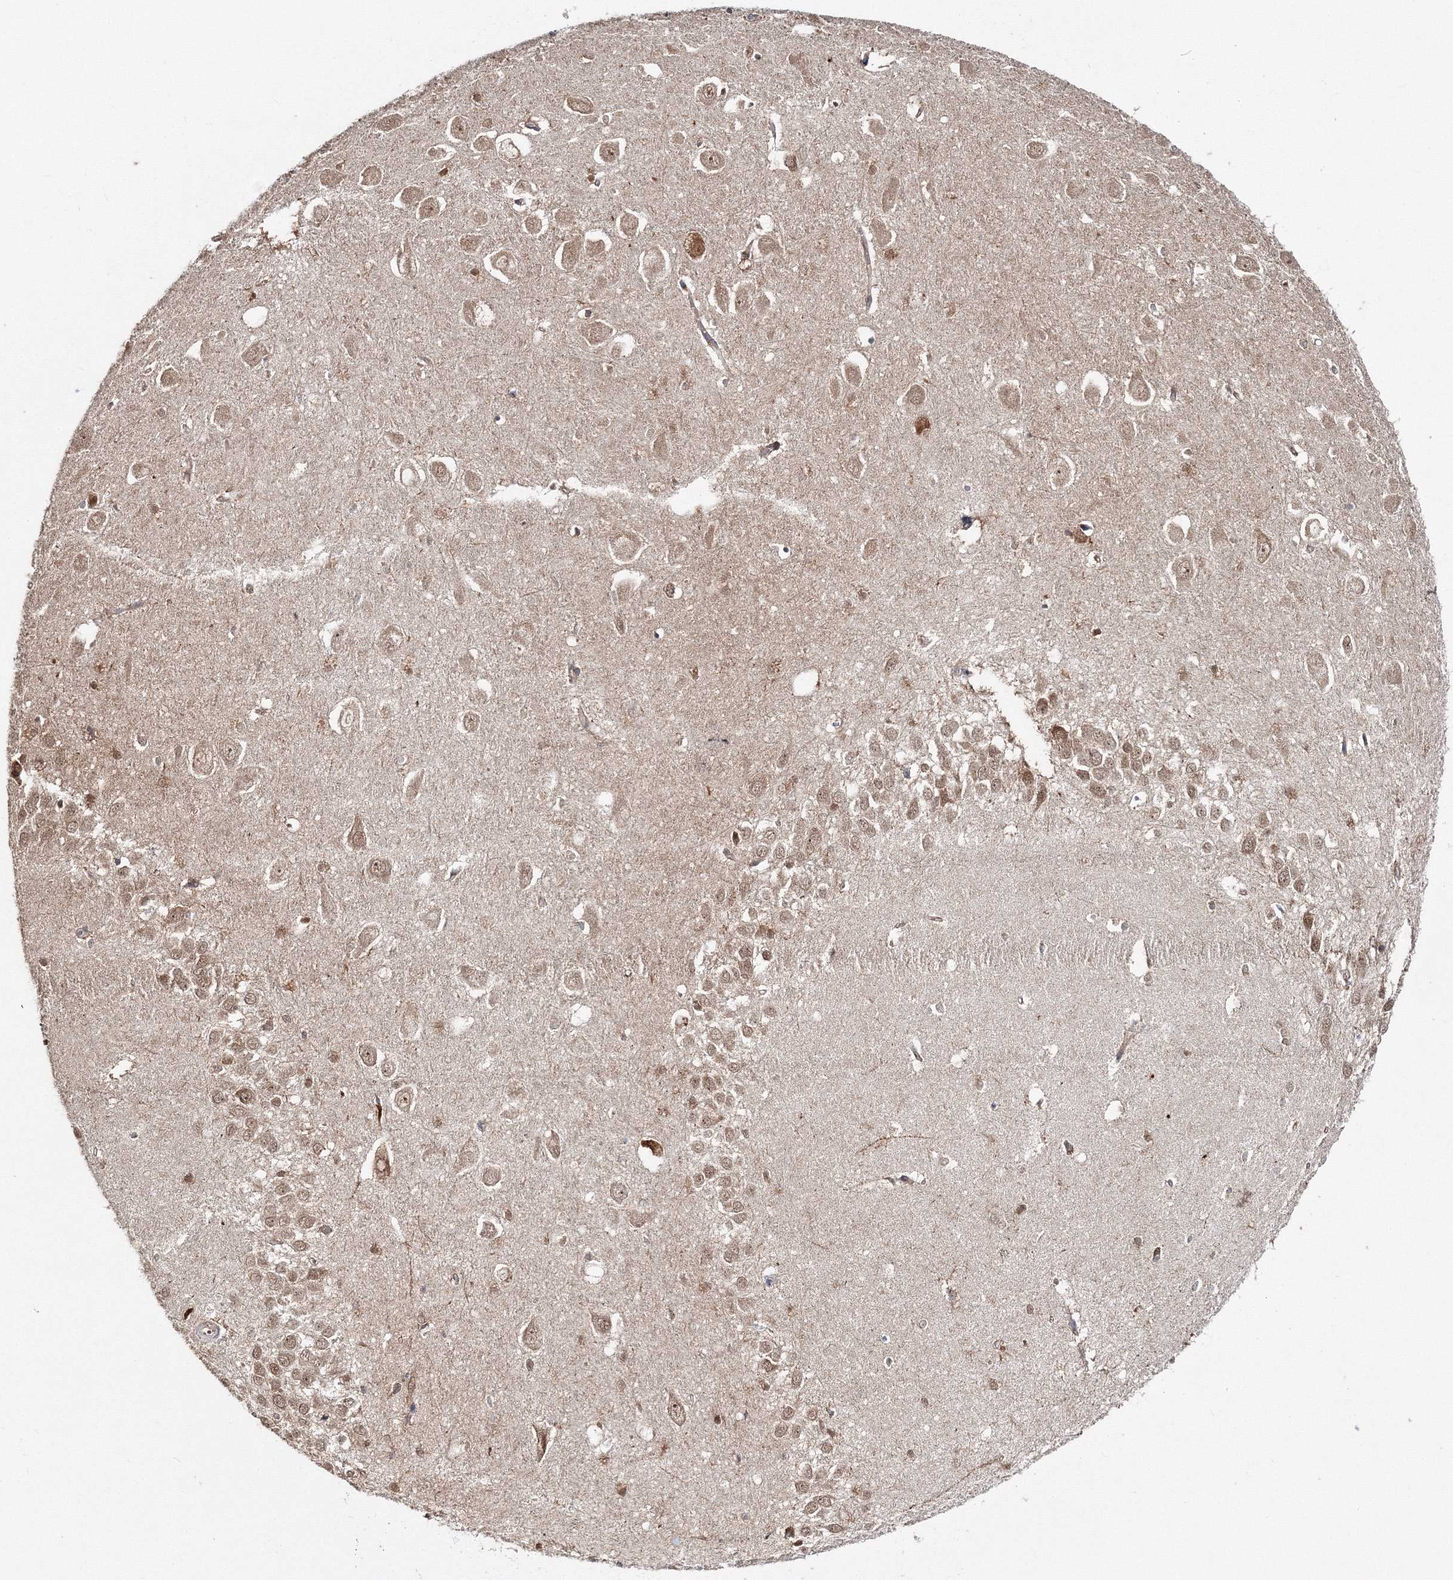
{"staining": {"intensity": "moderate", "quantity": "25%-75%", "location": "cytoplasmic/membranous"}, "tissue": "hippocampus", "cell_type": "Glial cells", "image_type": "normal", "snomed": [{"axis": "morphology", "description": "Normal tissue, NOS"}, {"axis": "topography", "description": "Hippocampus"}], "caption": "A histopathology image of hippocampus stained for a protein shows moderate cytoplasmic/membranous brown staining in glial cells.", "gene": "PEX13", "patient": {"sex": "female", "age": 64}}